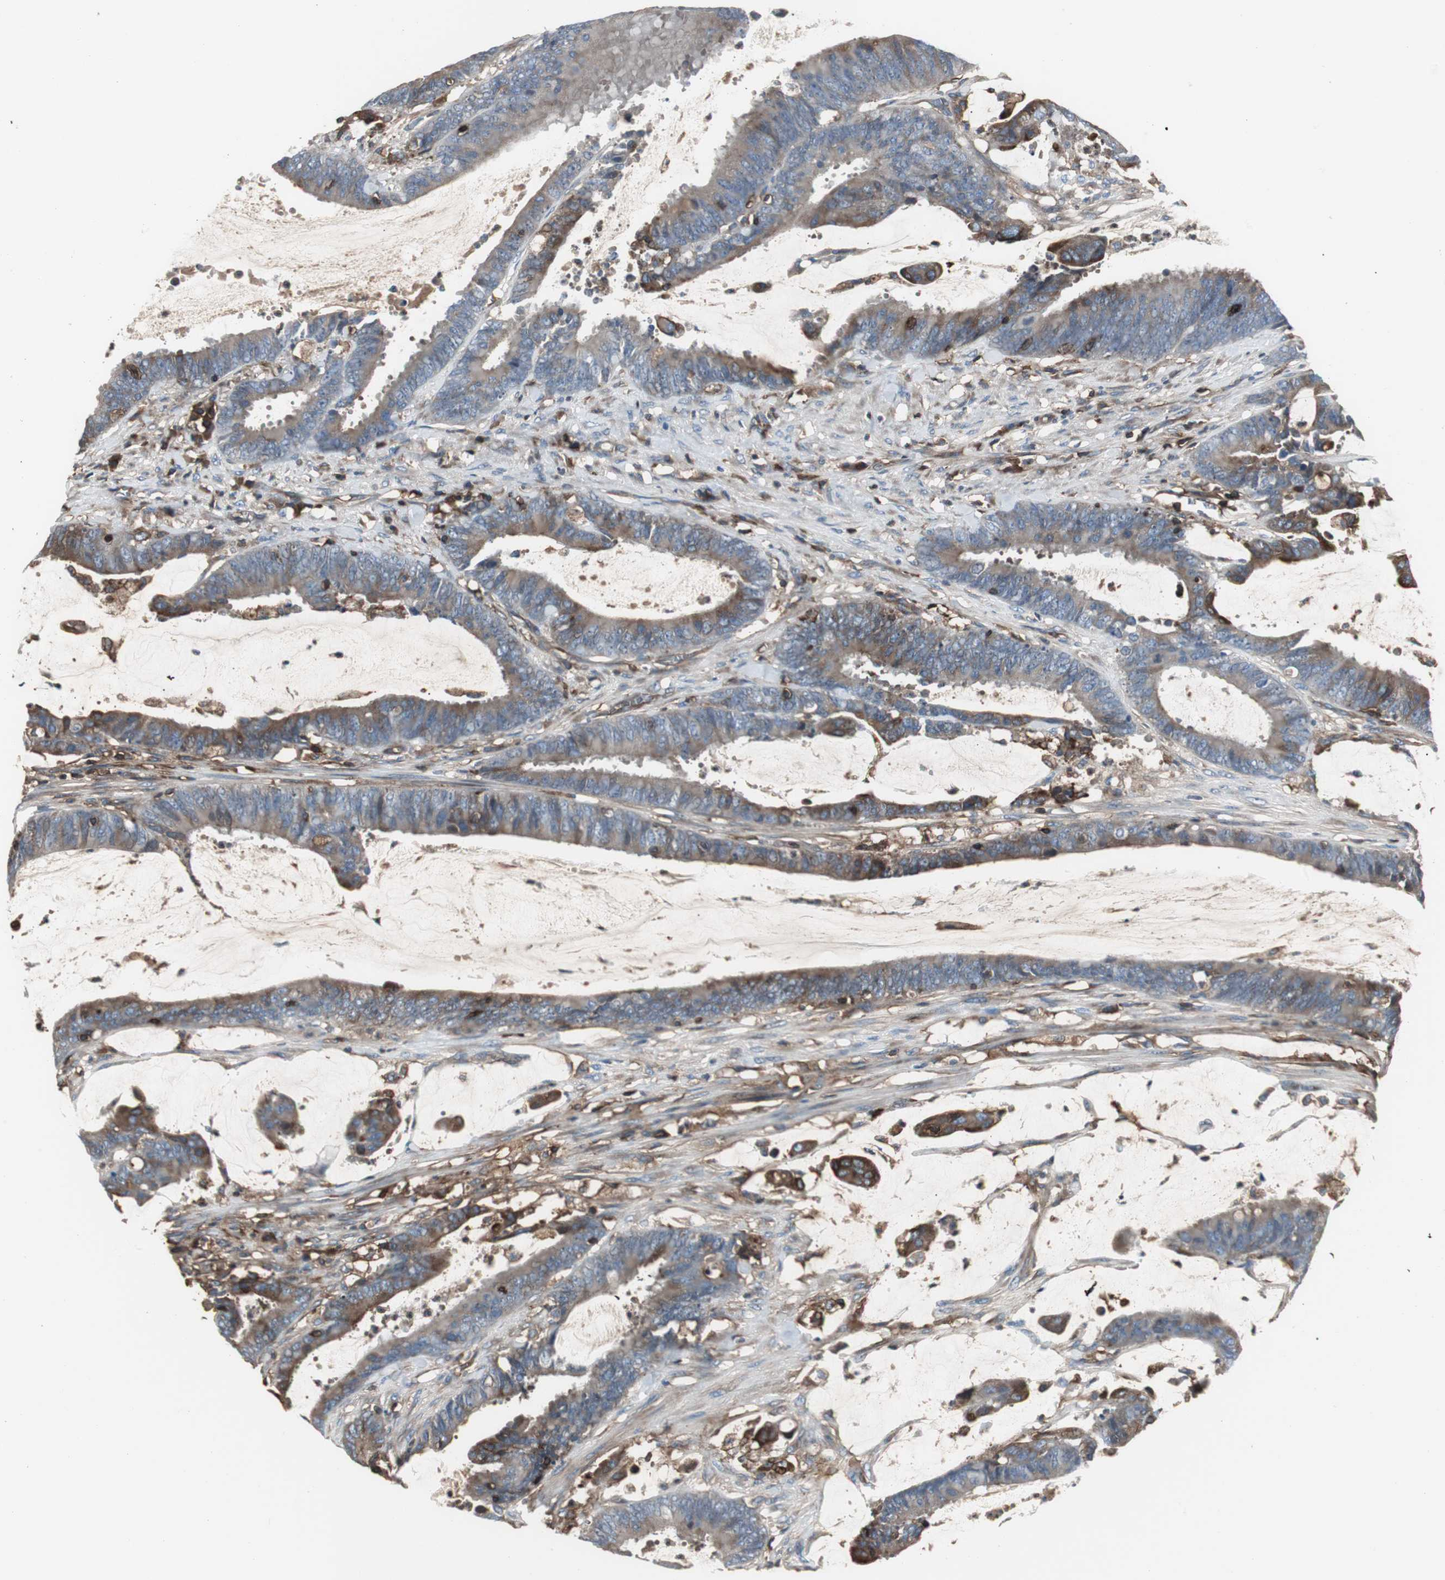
{"staining": {"intensity": "moderate", "quantity": ">75%", "location": "cytoplasmic/membranous"}, "tissue": "colorectal cancer", "cell_type": "Tumor cells", "image_type": "cancer", "snomed": [{"axis": "morphology", "description": "Adenocarcinoma, NOS"}, {"axis": "topography", "description": "Rectum"}], "caption": "DAB immunohistochemical staining of adenocarcinoma (colorectal) reveals moderate cytoplasmic/membranous protein expression in approximately >75% of tumor cells.", "gene": "B2M", "patient": {"sex": "female", "age": 66}}